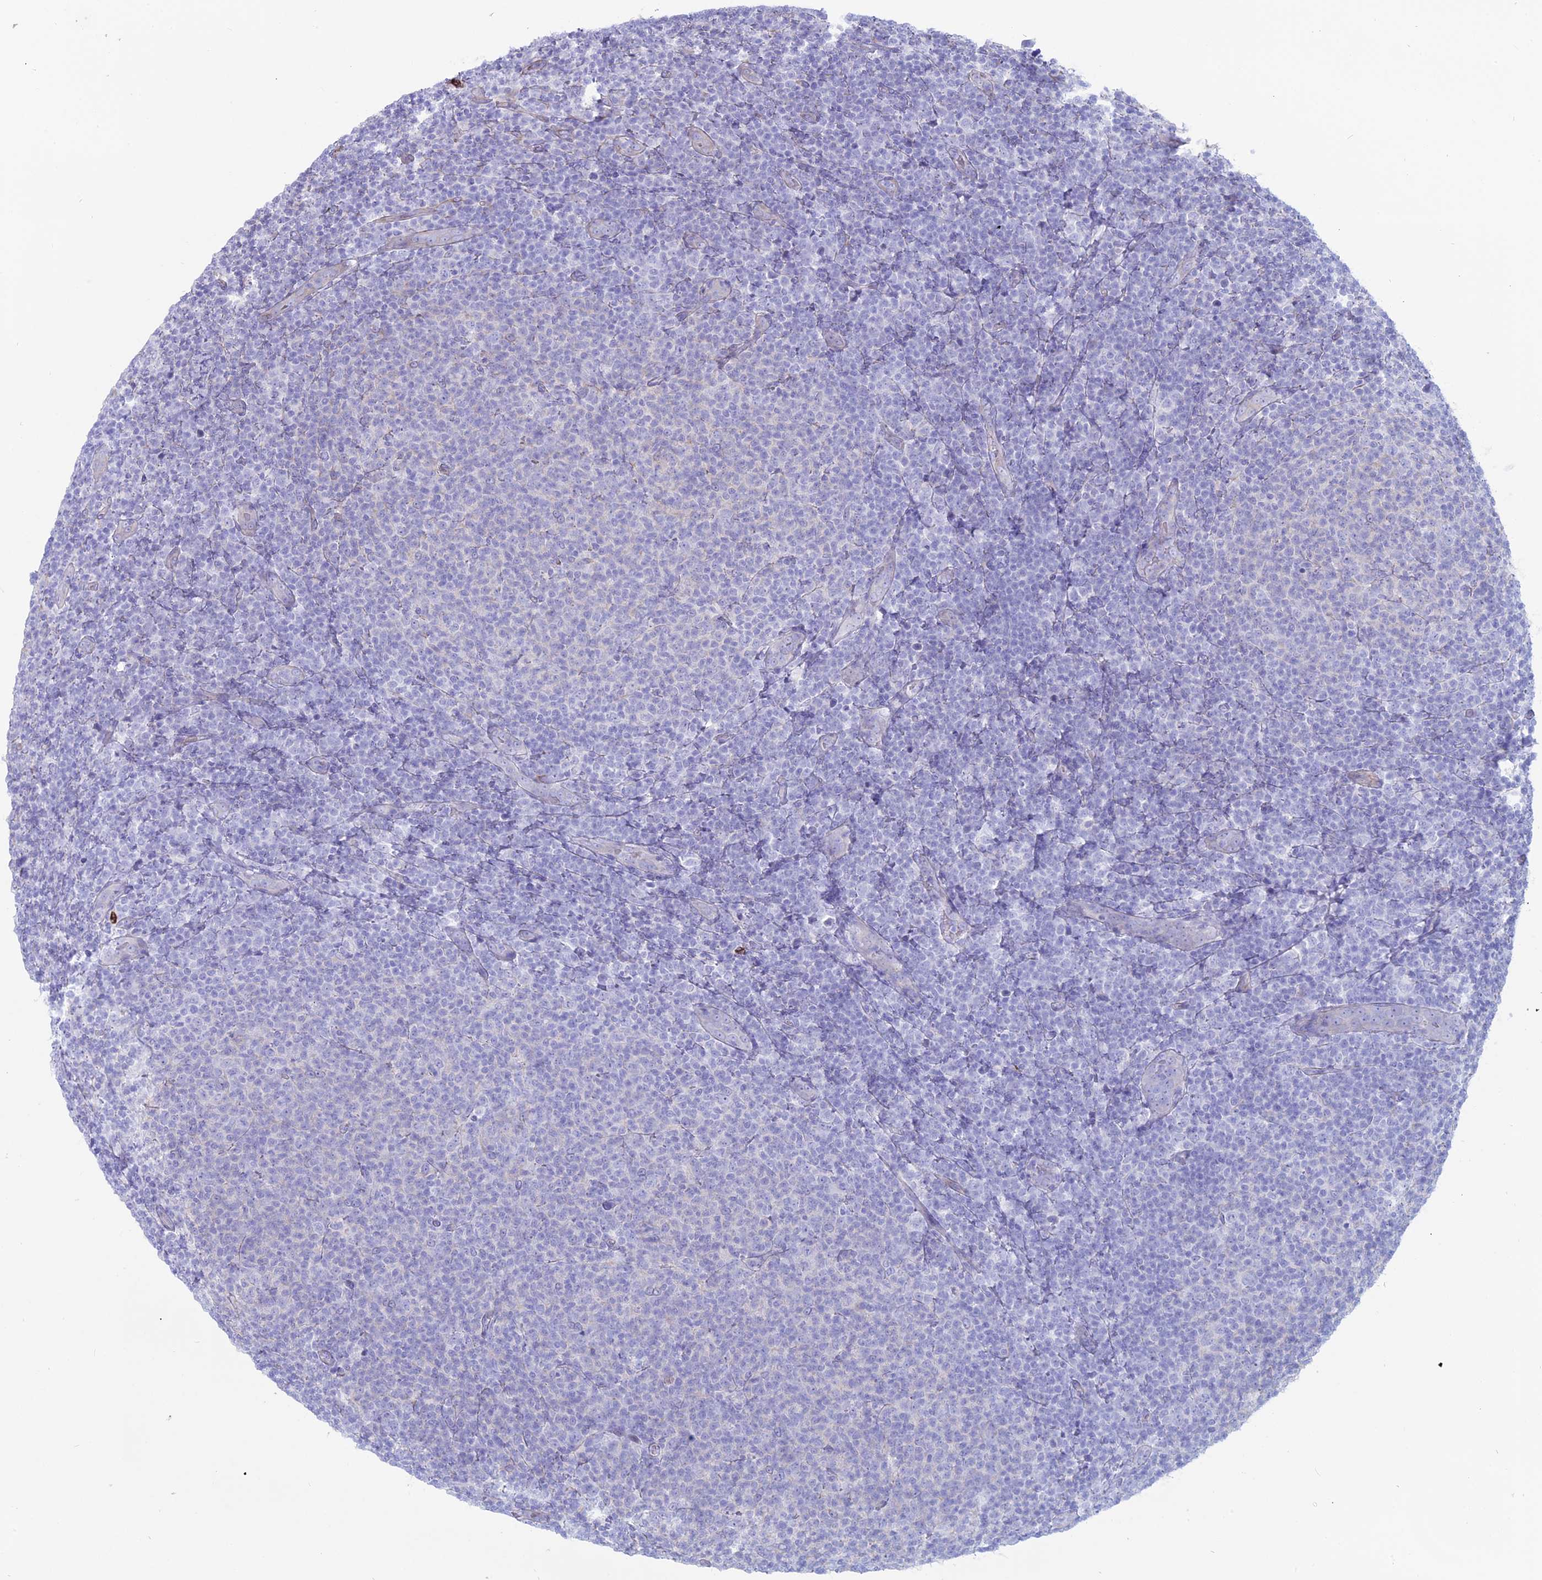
{"staining": {"intensity": "negative", "quantity": "none", "location": "none"}, "tissue": "lymphoma", "cell_type": "Tumor cells", "image_type": "cancer", "snomed": [{"axis": "morphology", "description": "Malignant lymphoma, non-Hodgkin's type, Low grade"}, {"axis": "topography", "description": "Lymph node"}], "caption": "This is a micrograph of immunohistochemistry (IHC) staining of malignant lymphoma, non-Hodgkin's type (low-grade), which shows no staining in tumor cells. (Brightfield microscopy of DAB immunohistochemistry (IHC) at high magnification).", "gene": "OR2AE1", "patient": {"sex": "male", "age": 66}}